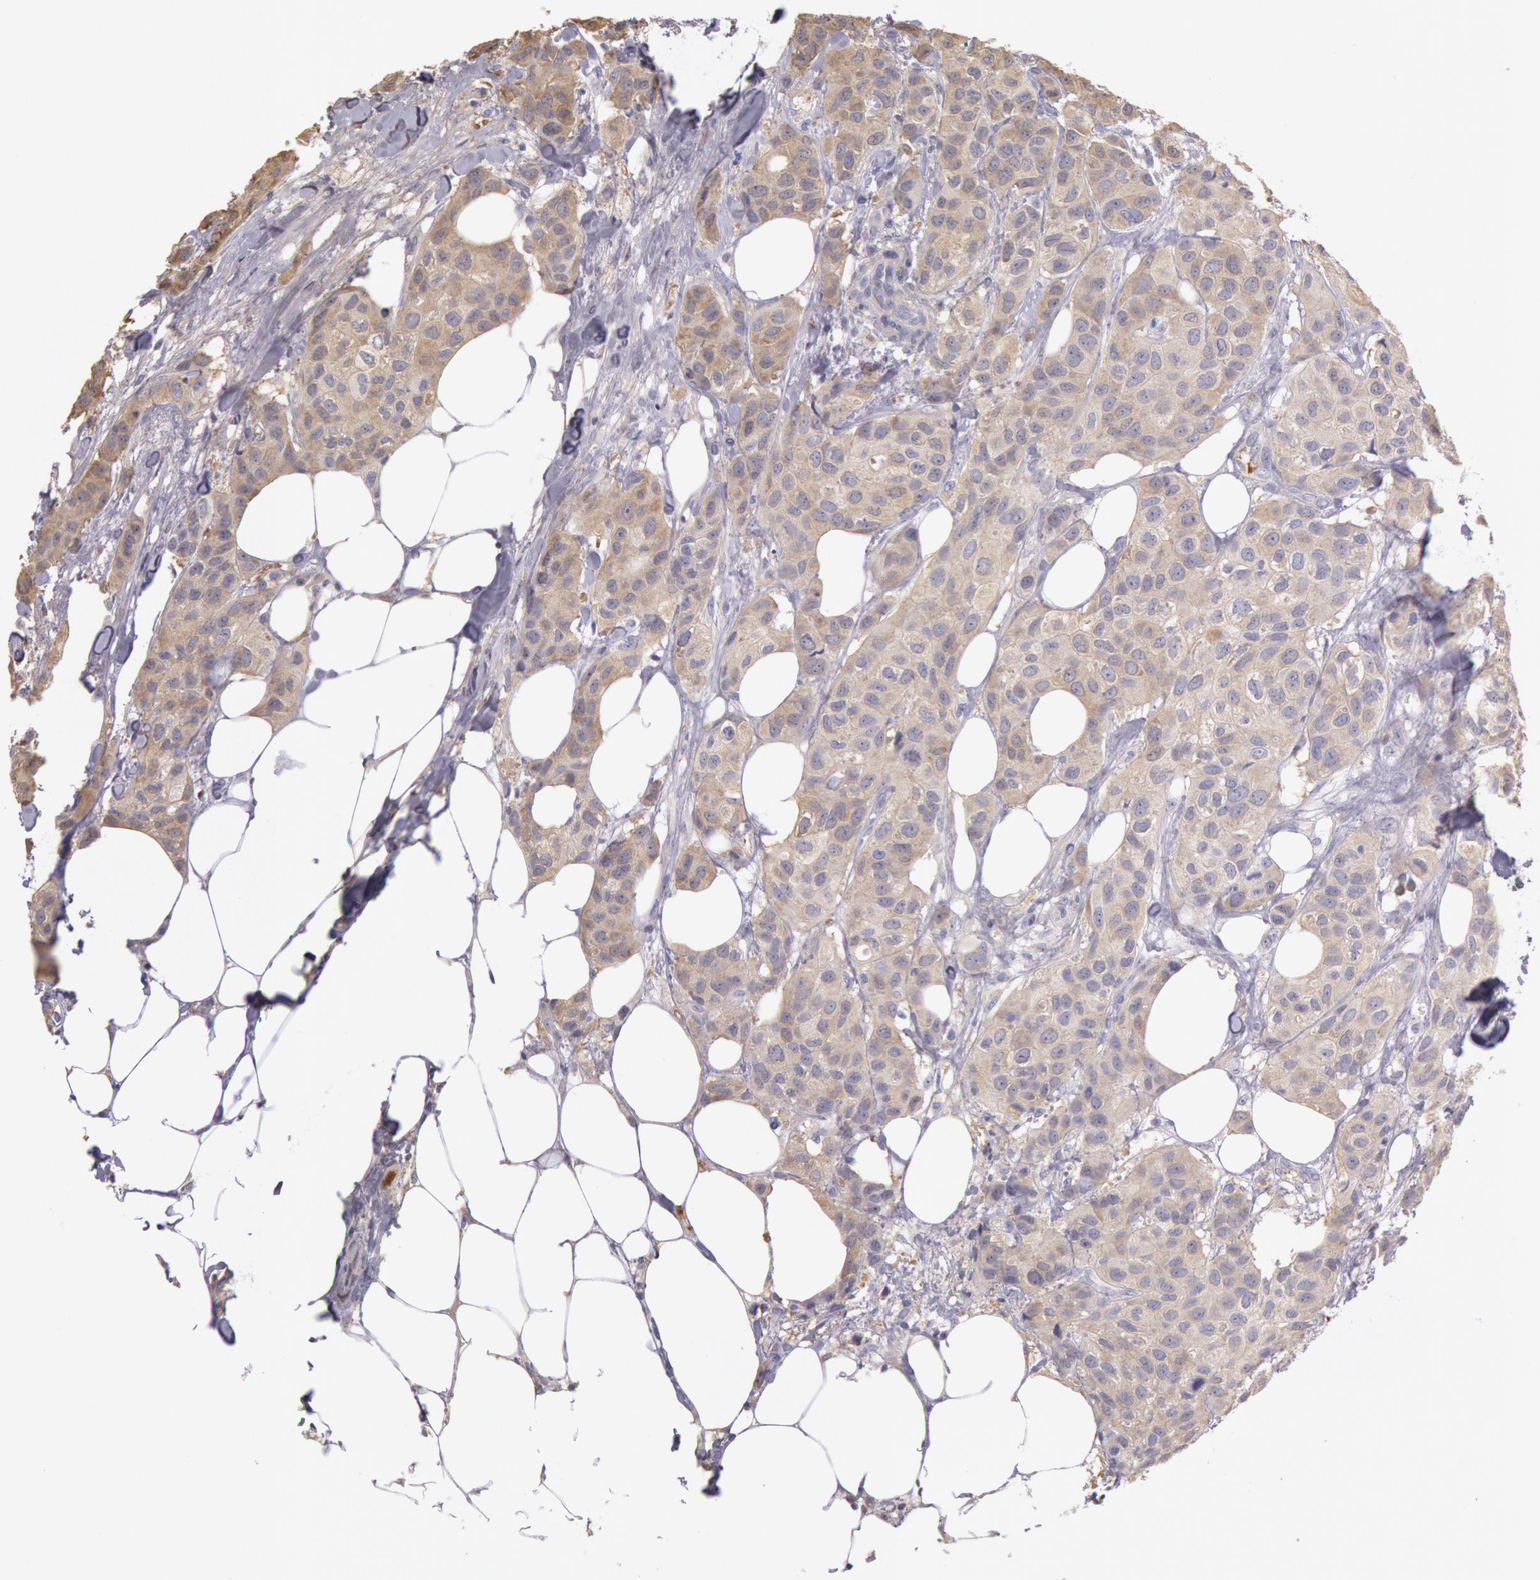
{"staining": {"intensity": "negative", "quantity": "none", "location": "none"}, "tissue": "breast cancer", "cell_type": "Tumor cells", "image_type": "cancer", "snomed": [{"axis": "morphology", "description": "Duct carcinoma"}, {"axis": "topography", "description": "Breast"}], "caption": "There is no significant positivity in tumor cells of breast cancer.", "gene": "C1R", "patient": {"sex": "female", "age": 68}}